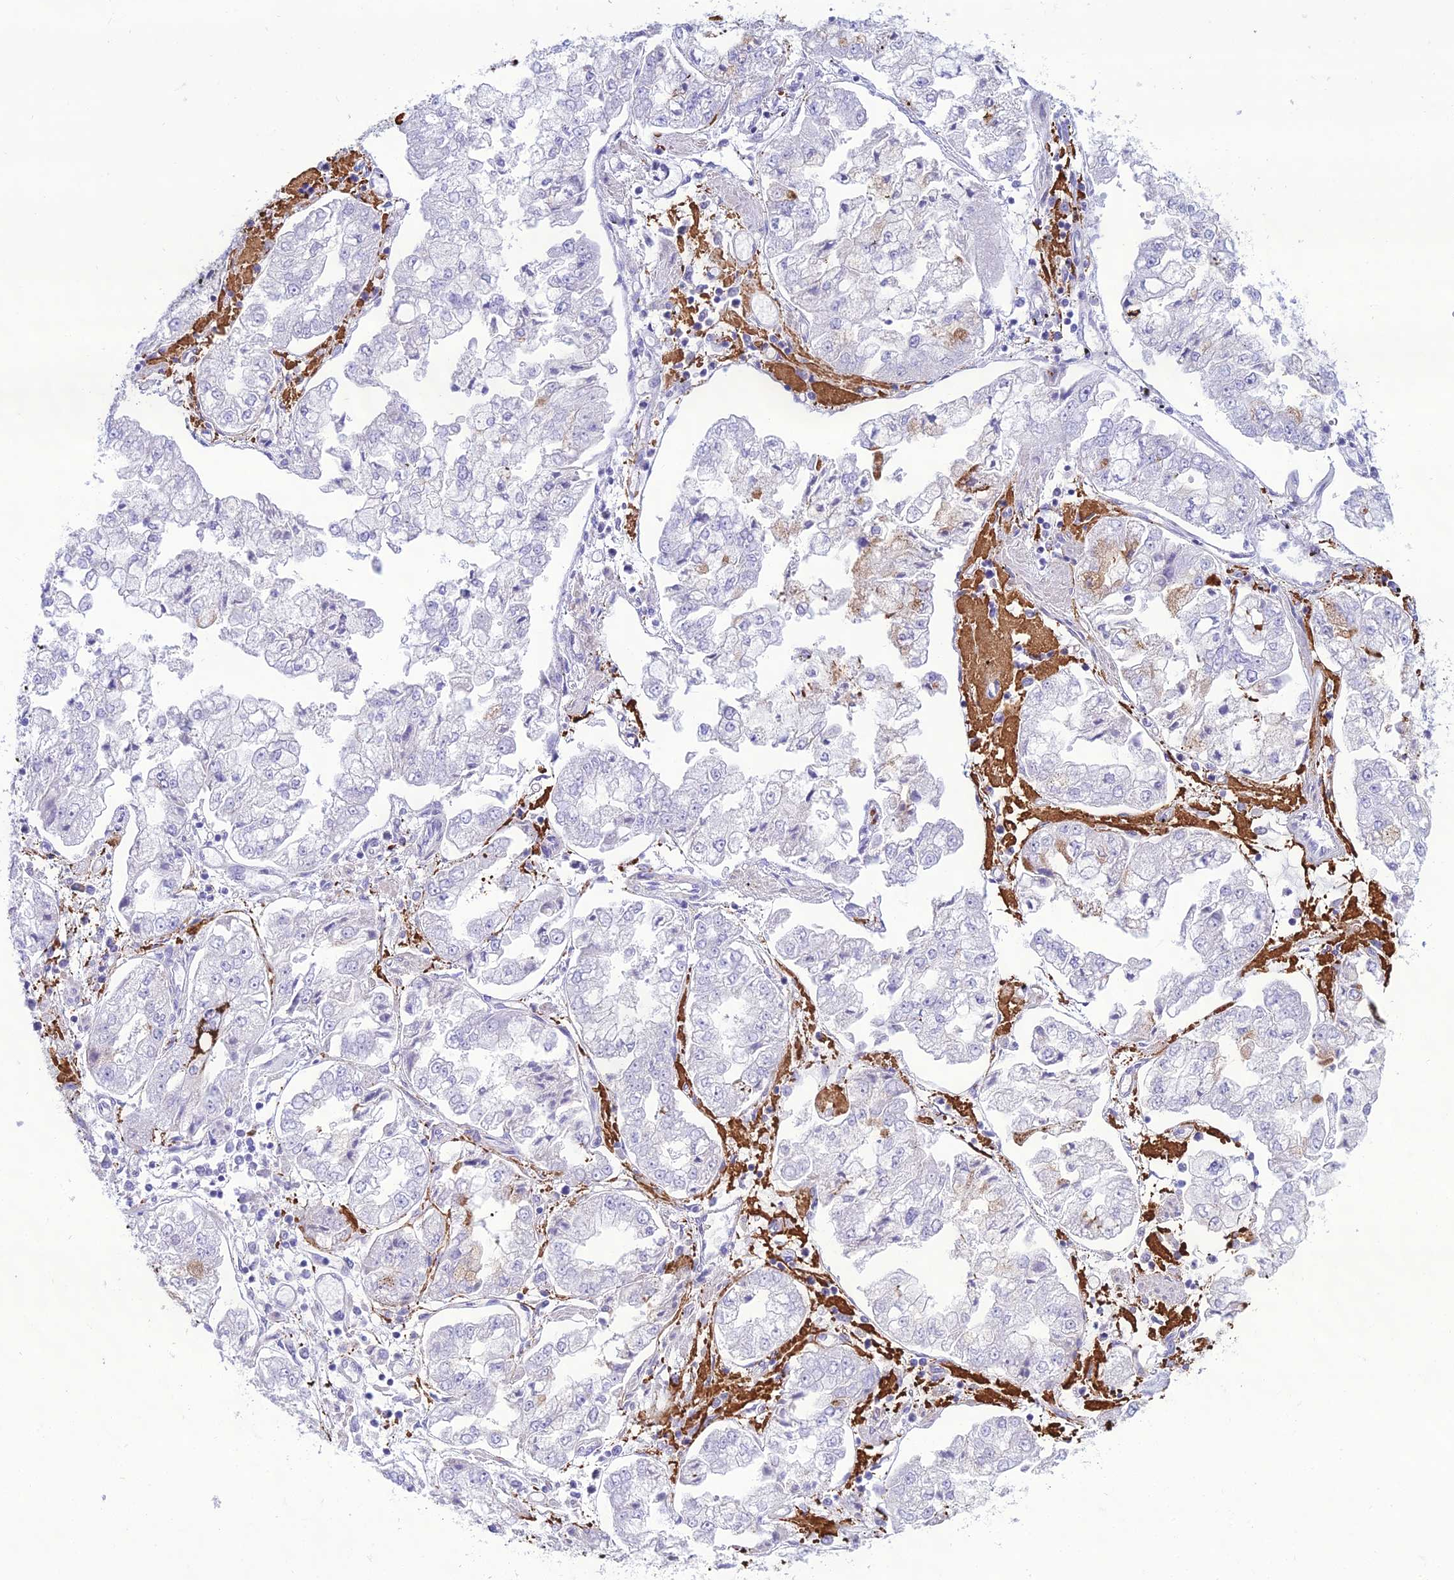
{"staining": {"intensity": "negative", "quantity": "none", "location": "none"}, "tissue": "stomach cancer", "cell_type": "Tumor cells", "image_type": "cancer", "snomed": [{"axis": "morphology", "description": "Adenocarcinoma, NOS"}, {"axis": "topography", "description": "Stomach"}], "caption": "This is an immunohistochemistry (IHC) histopathology image of human stomach adenocarcinoma. There is no staining in tumor cells.", "gene": "CRB2", "patient": {"sex": "male", "age": 76}}